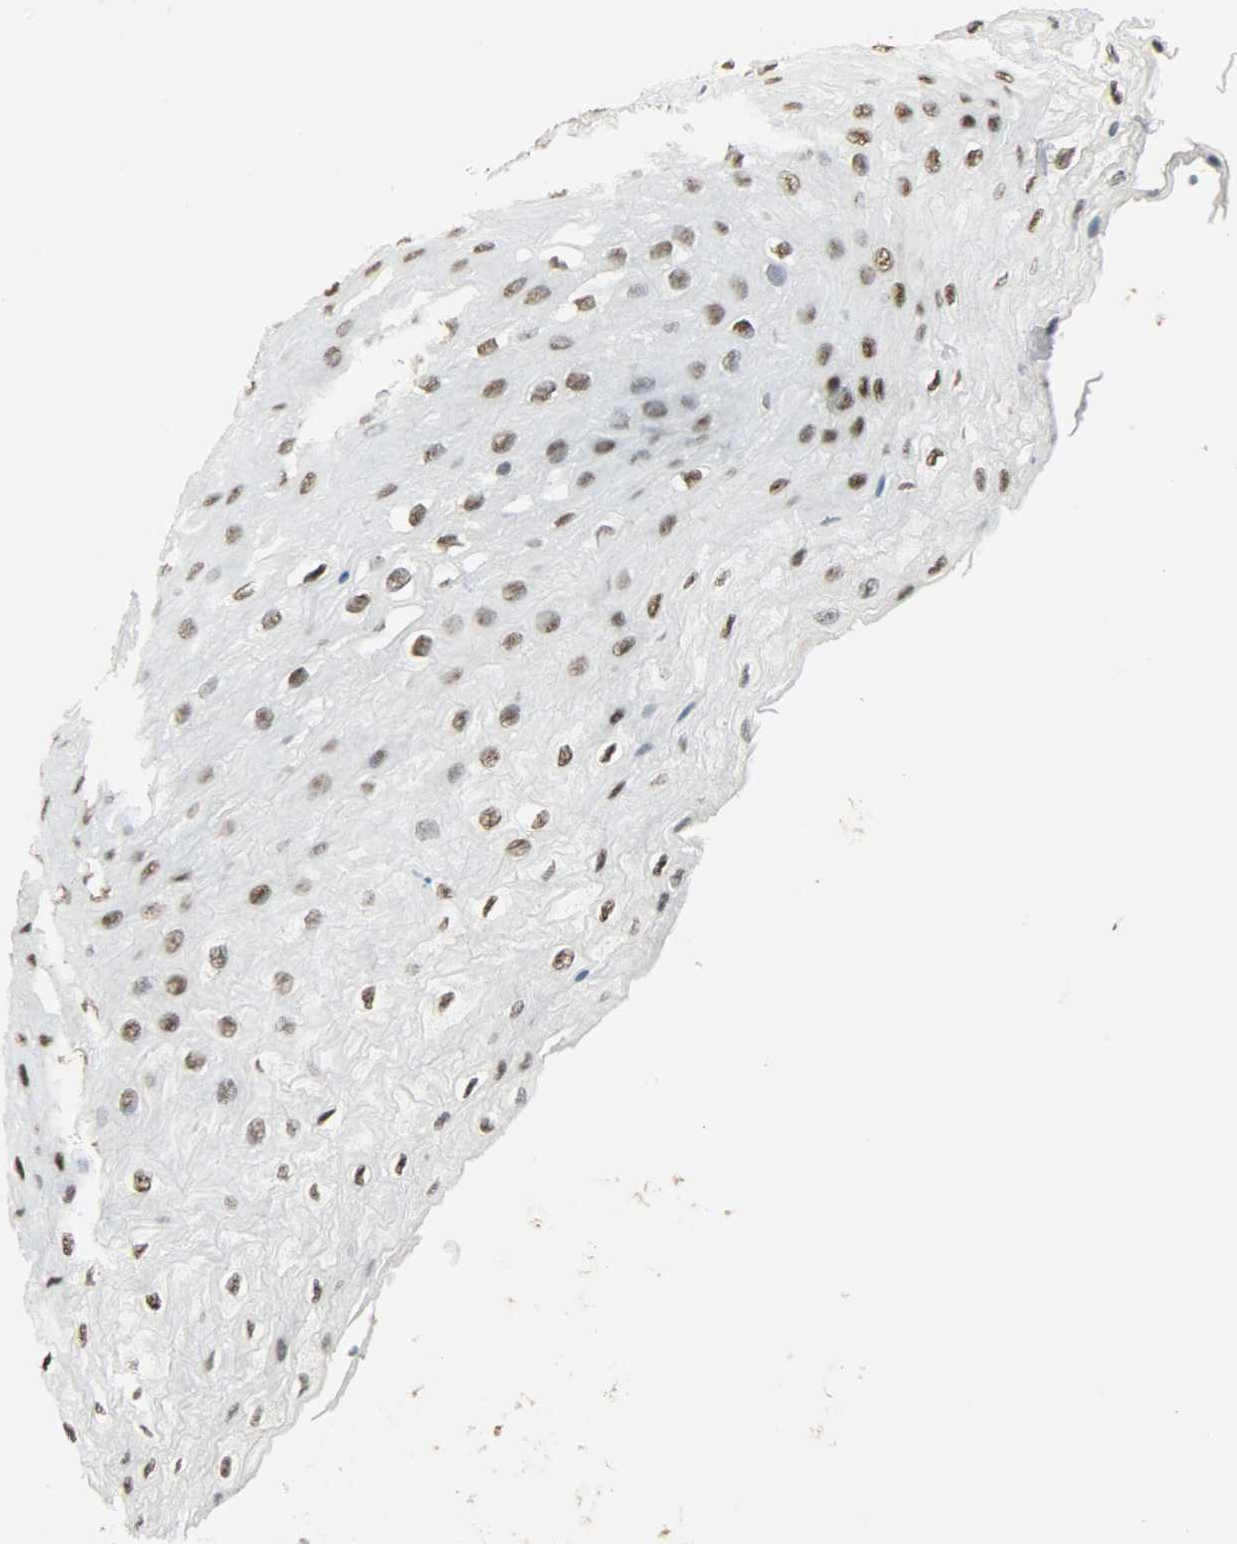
{"staining": {"intensity": "moderate", "quantity": "25%-75%", "location": "nuclear"}, "tissue": "esophagus", "cell_type": "Squamous epithelial cells", "image_type": "normal", "snomed": [{"axis": "morphology", "description": "Normal tissue, NOS"}, {"axis": "topography", "description": "Esophagus"}], "caption": "DAB immunohistochemical staining of normal esophagus shows moderate nuclear protein expression in about 25%-75% of squamous epithelial cells. Using DAB (3,3'-diaminobenzidine) (brown) and hematoxylin (blue) stains, captured at high magnification using brightfield microscopy.", "gene": "MYEF2", "patient": {"sex": "female", "age": 72}}